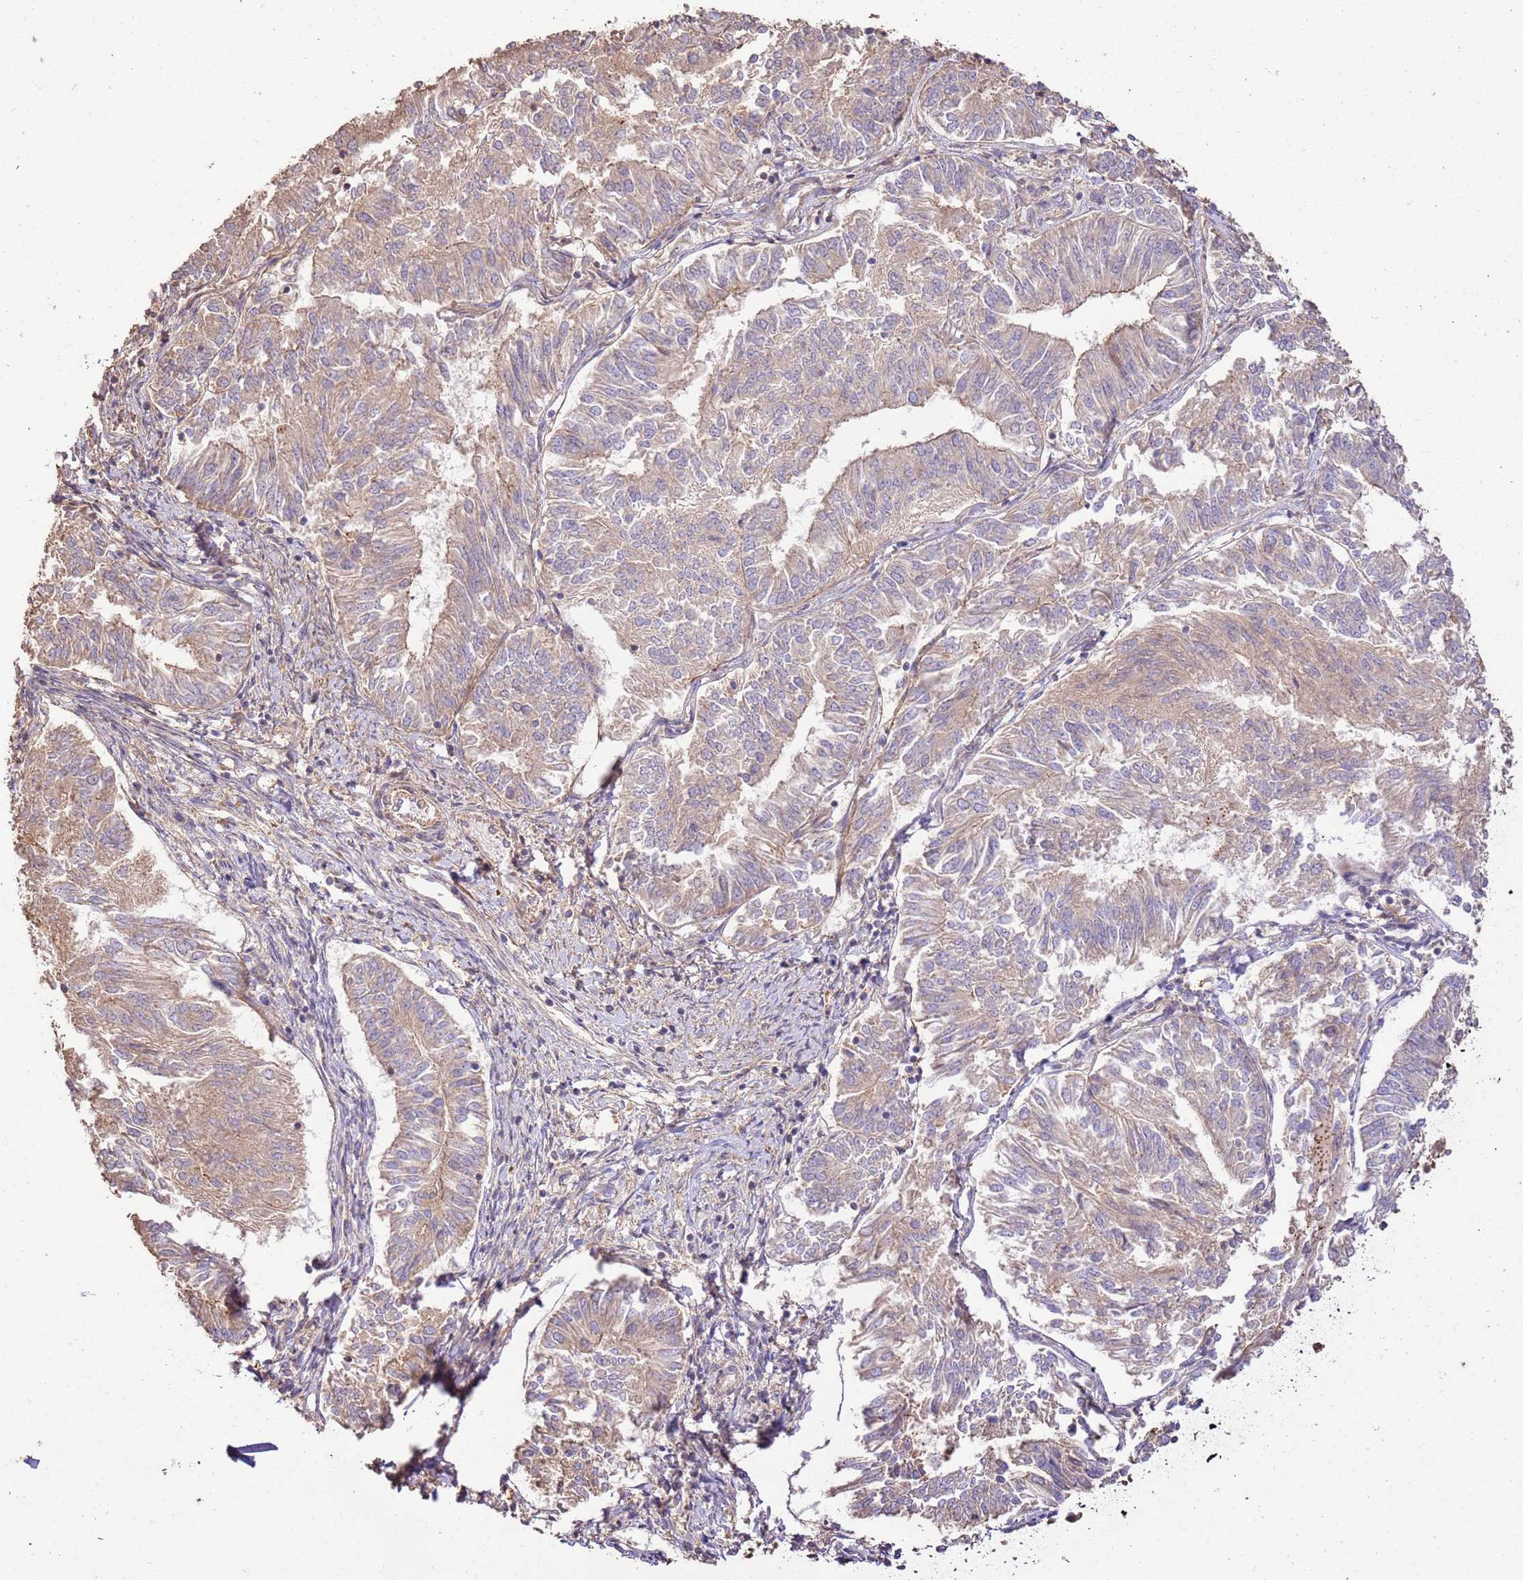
{"staining": {"intensity": "weak", "quantity": "25%-75%", "location": "cytoplasmic/membranous"}, "tissue": "endometrial cancer", "cell_type": "Tumor cells", "image_type": "cancer", "snomed": [{"axis": "morphology", "description": "Adenocarcinoma, NOS"}, {"axis": "topography", "description": "Endometrium"}], "caption": "Adenocarcinoma (endometrial) stained with DAB (3,3'-diaminobenzidine) IHC reveals low levels of weak cytoplasmic/membranous positivity in about 25%-75% of tumor cells. (IHC, brightfield microscopy, high magnification).", "gene": "CEP55", "patient": {"sex": "female", "age": 58}}